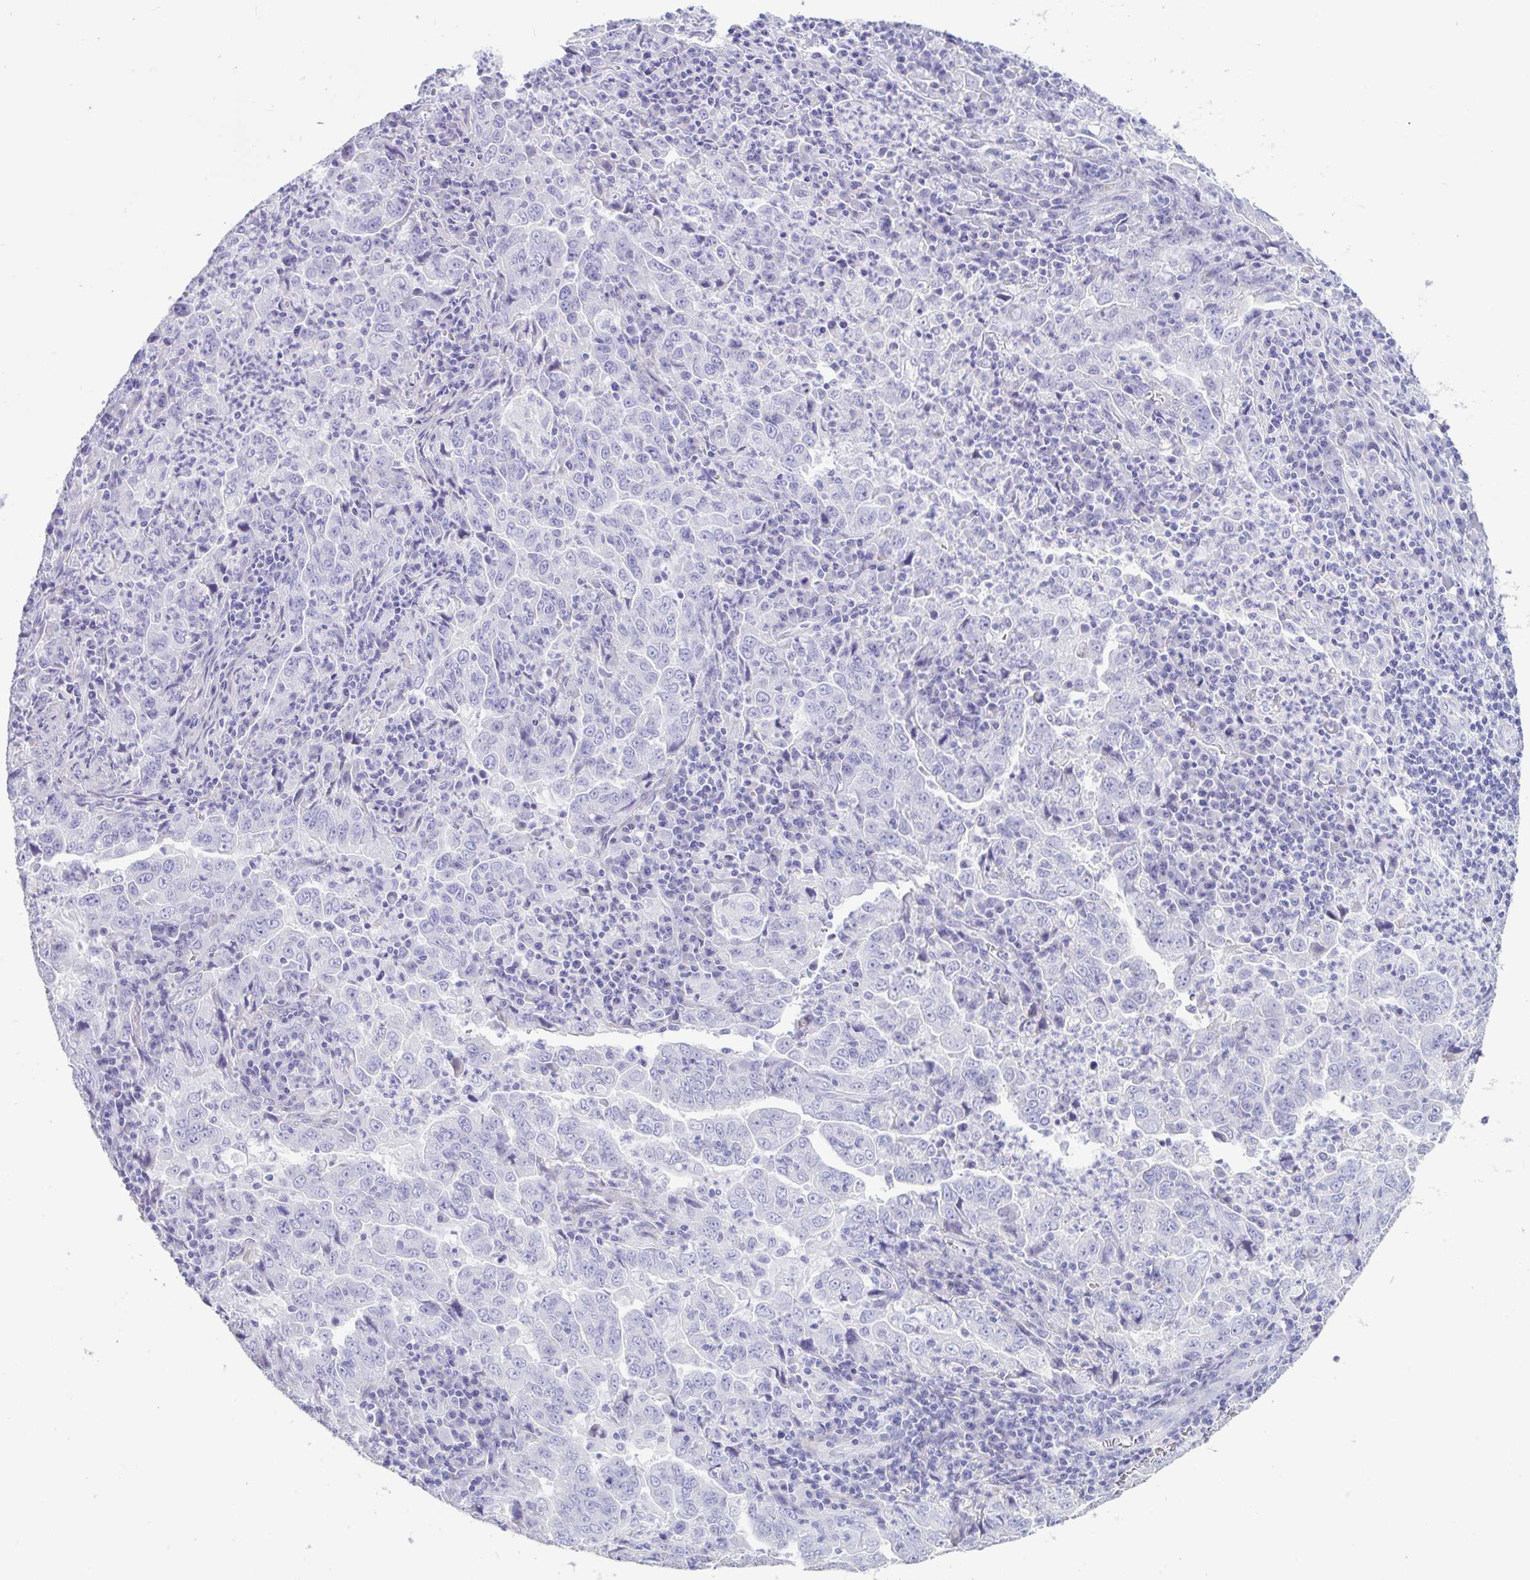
{"staining": {"intensity": "negative", "quantity": "none", "location": "none"}, "tissue": "lung cancer", "cell_type": "Tumor cells", "image_type": "cancer", "snomed": [{"axis": "morphology", "description": "Adenocarcinoma, NOS"}, {"axis": "topography", "description": "Lung"}], "caption": "A high-resolution histopathology image shows immunohistochemistry (IHC) staining of lung adenocarcinoma, which reveals no significant expression in tumor cells. (DAB (3,3'-diaminobenzidine) immunohistochemistry, high magnification).", "gene": "TNNC1", "patient": {"sex": "male", "age": 67}}